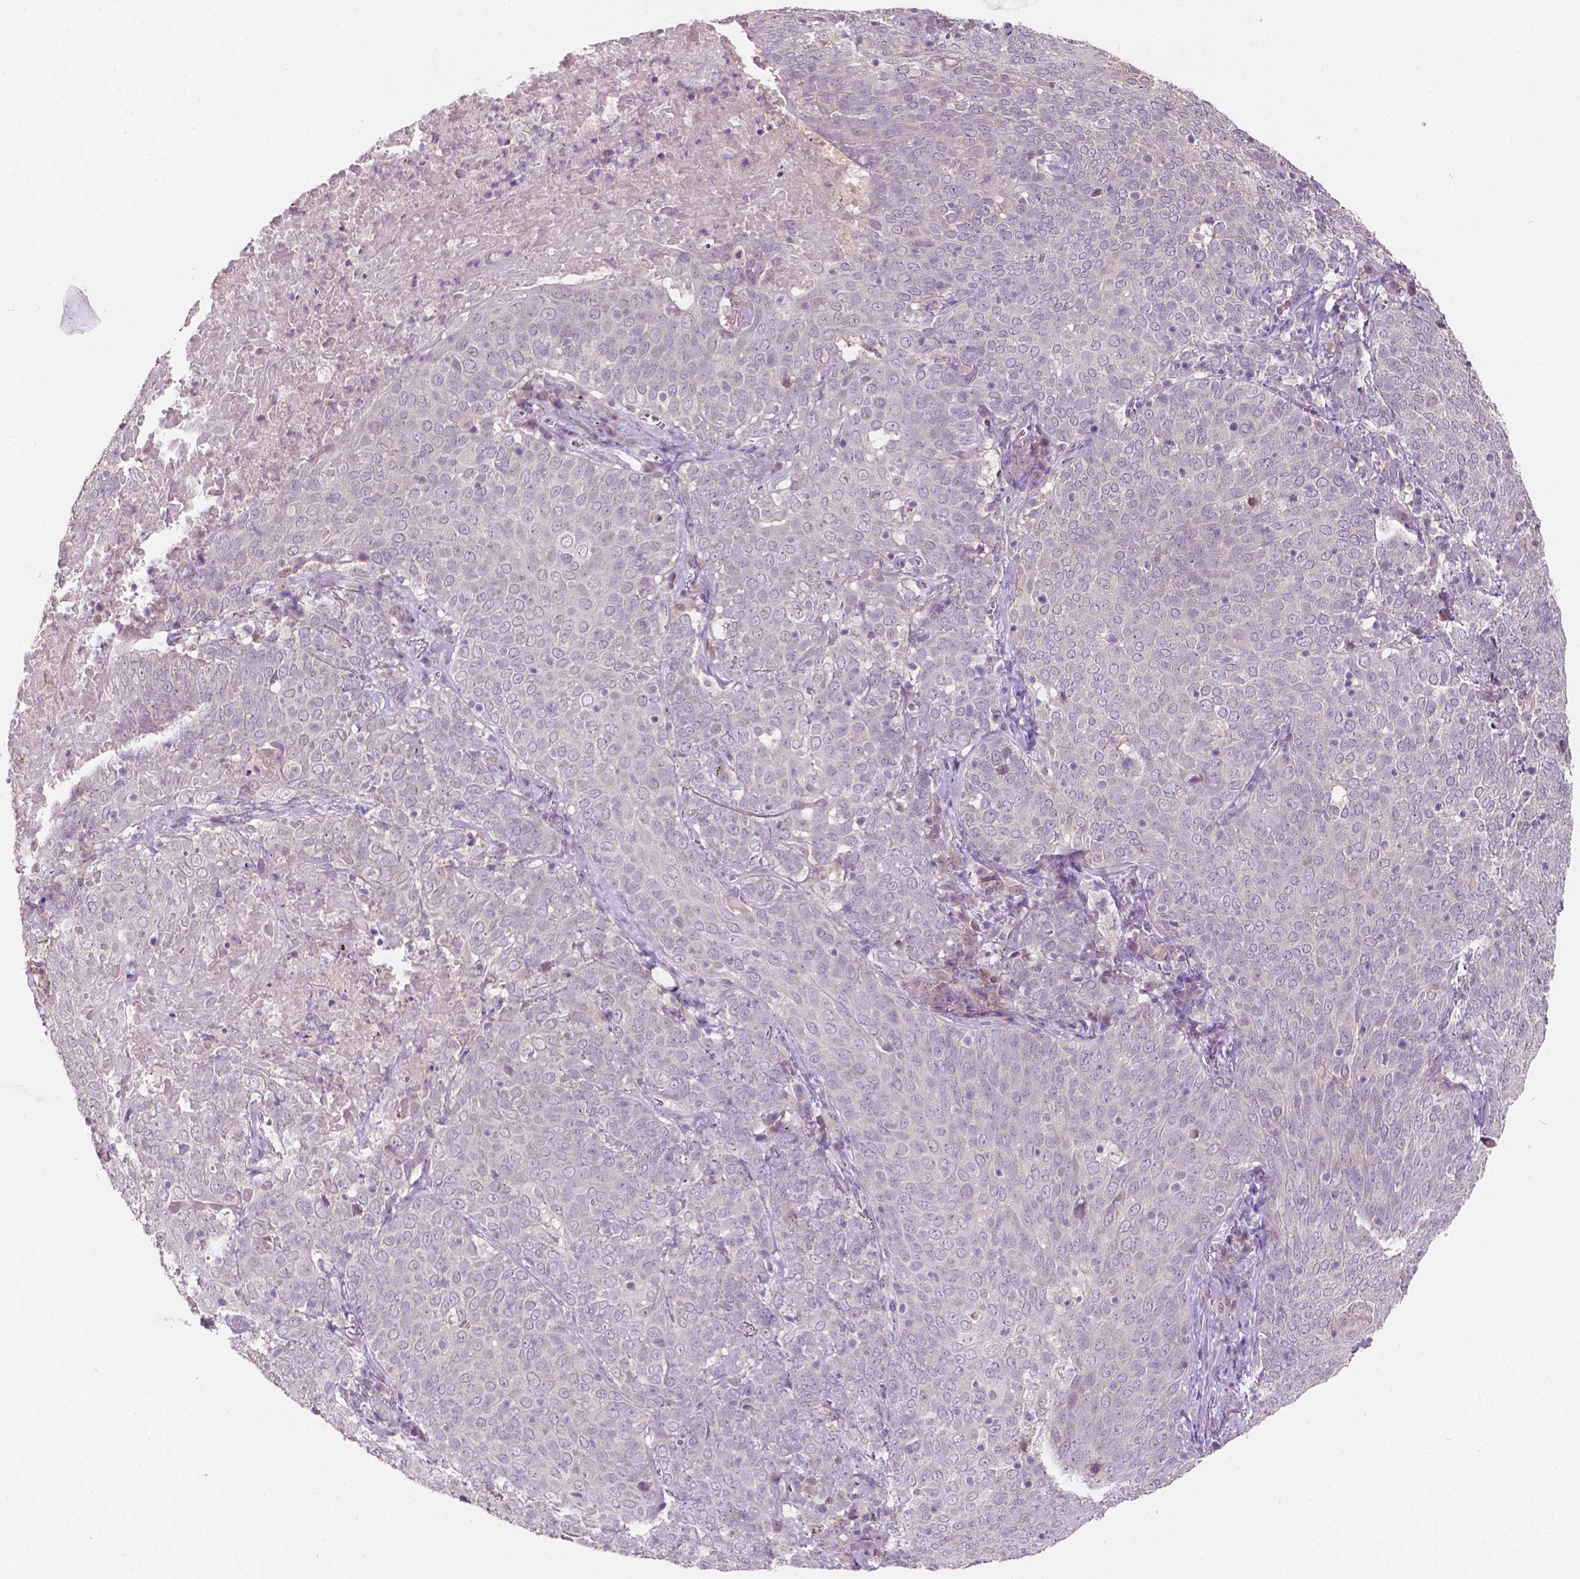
{"staining": {"intensity": "negative", "quantity": "none", "location": "none"}, "tissue": "lung cancer", "cell_type": "Tumor cells", "image_type": "cancer", "snomed": [{"axis": "morphology", "description": "Squamous cell carcinoma, NOS"}, {"axis": "topography", "description": "Lung"}], "caption": "An image of human squamous cell carcinoma (lung) is negative for staining in tumor cells.", "gene": "TM6SF2", "patient": {"sex": "male", "age": 82}}